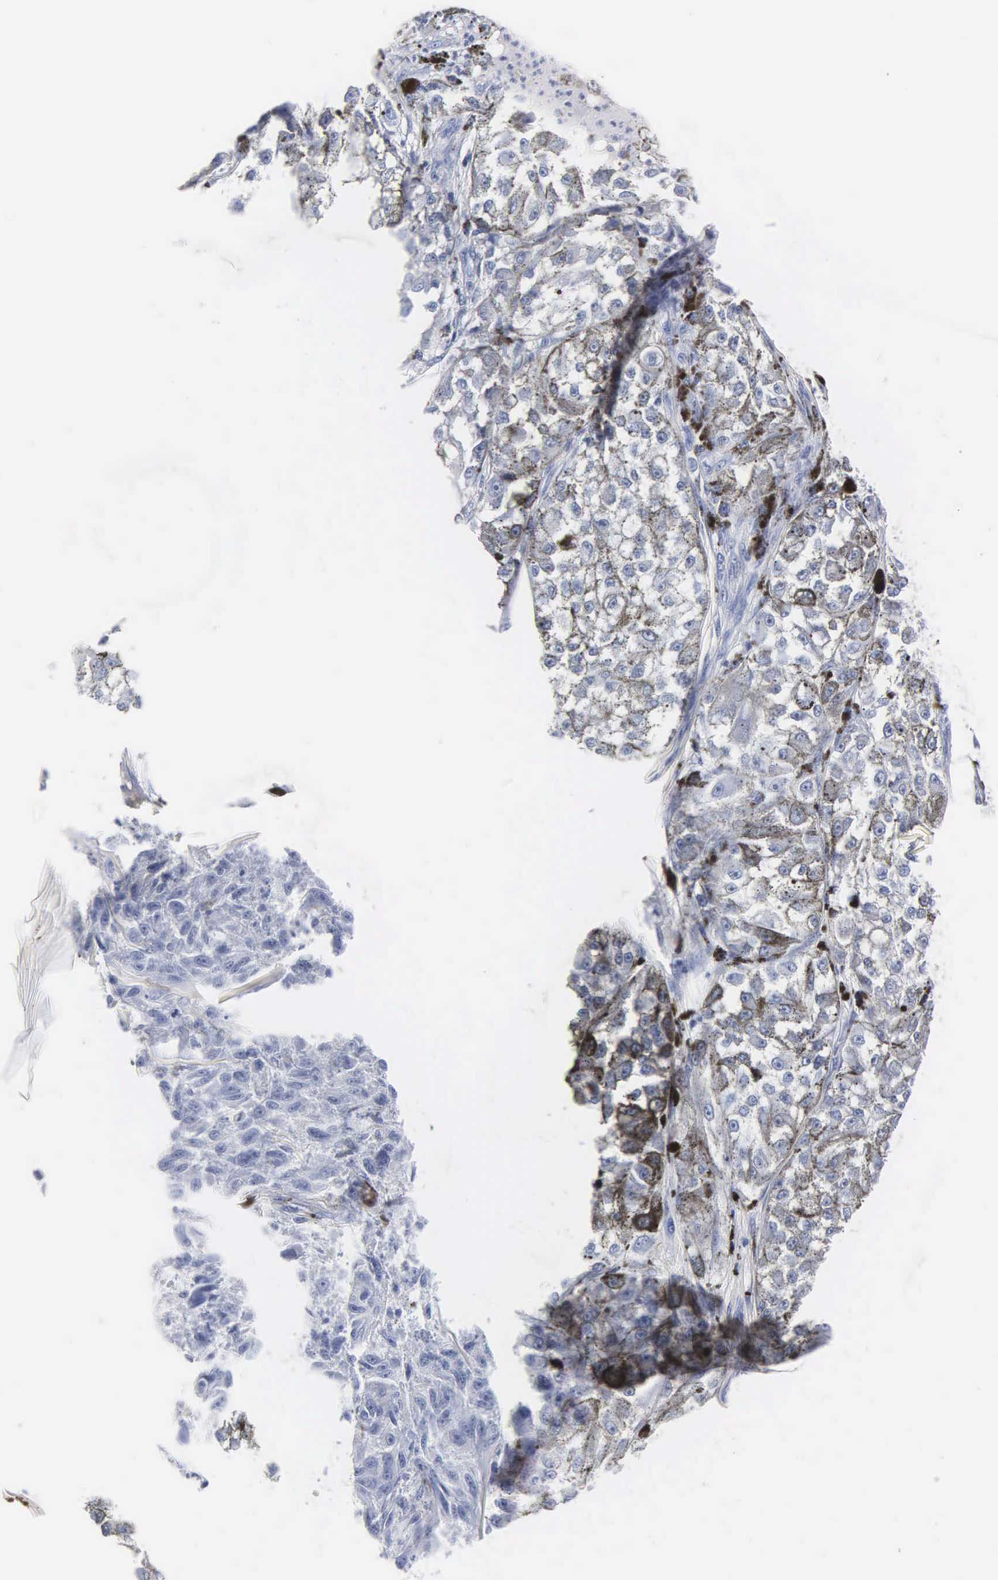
{"staining": {"intensity": "negative", "quantity": "none", "location": "none"}, "tissue": "melanoma", "cell_type": "Tumor cells", "image_type": "cancer", "snomed": [{"axis": "morphology", "description": "Malignant melanoma, NOS"}, {"axis": "topography", "description": "Skin"}], "caption": "Immunohistochemistry histopathology image of human melanoma stained for a protein (brown), which shows no staining in tumor cells. The staining is performed using DAB (3,3'-diaminobenzidine) brown chromogen with nuclei counter-stained in using hematoxylin.", "gene": "MB", "patient": {"sex": "male", "age": 67}}